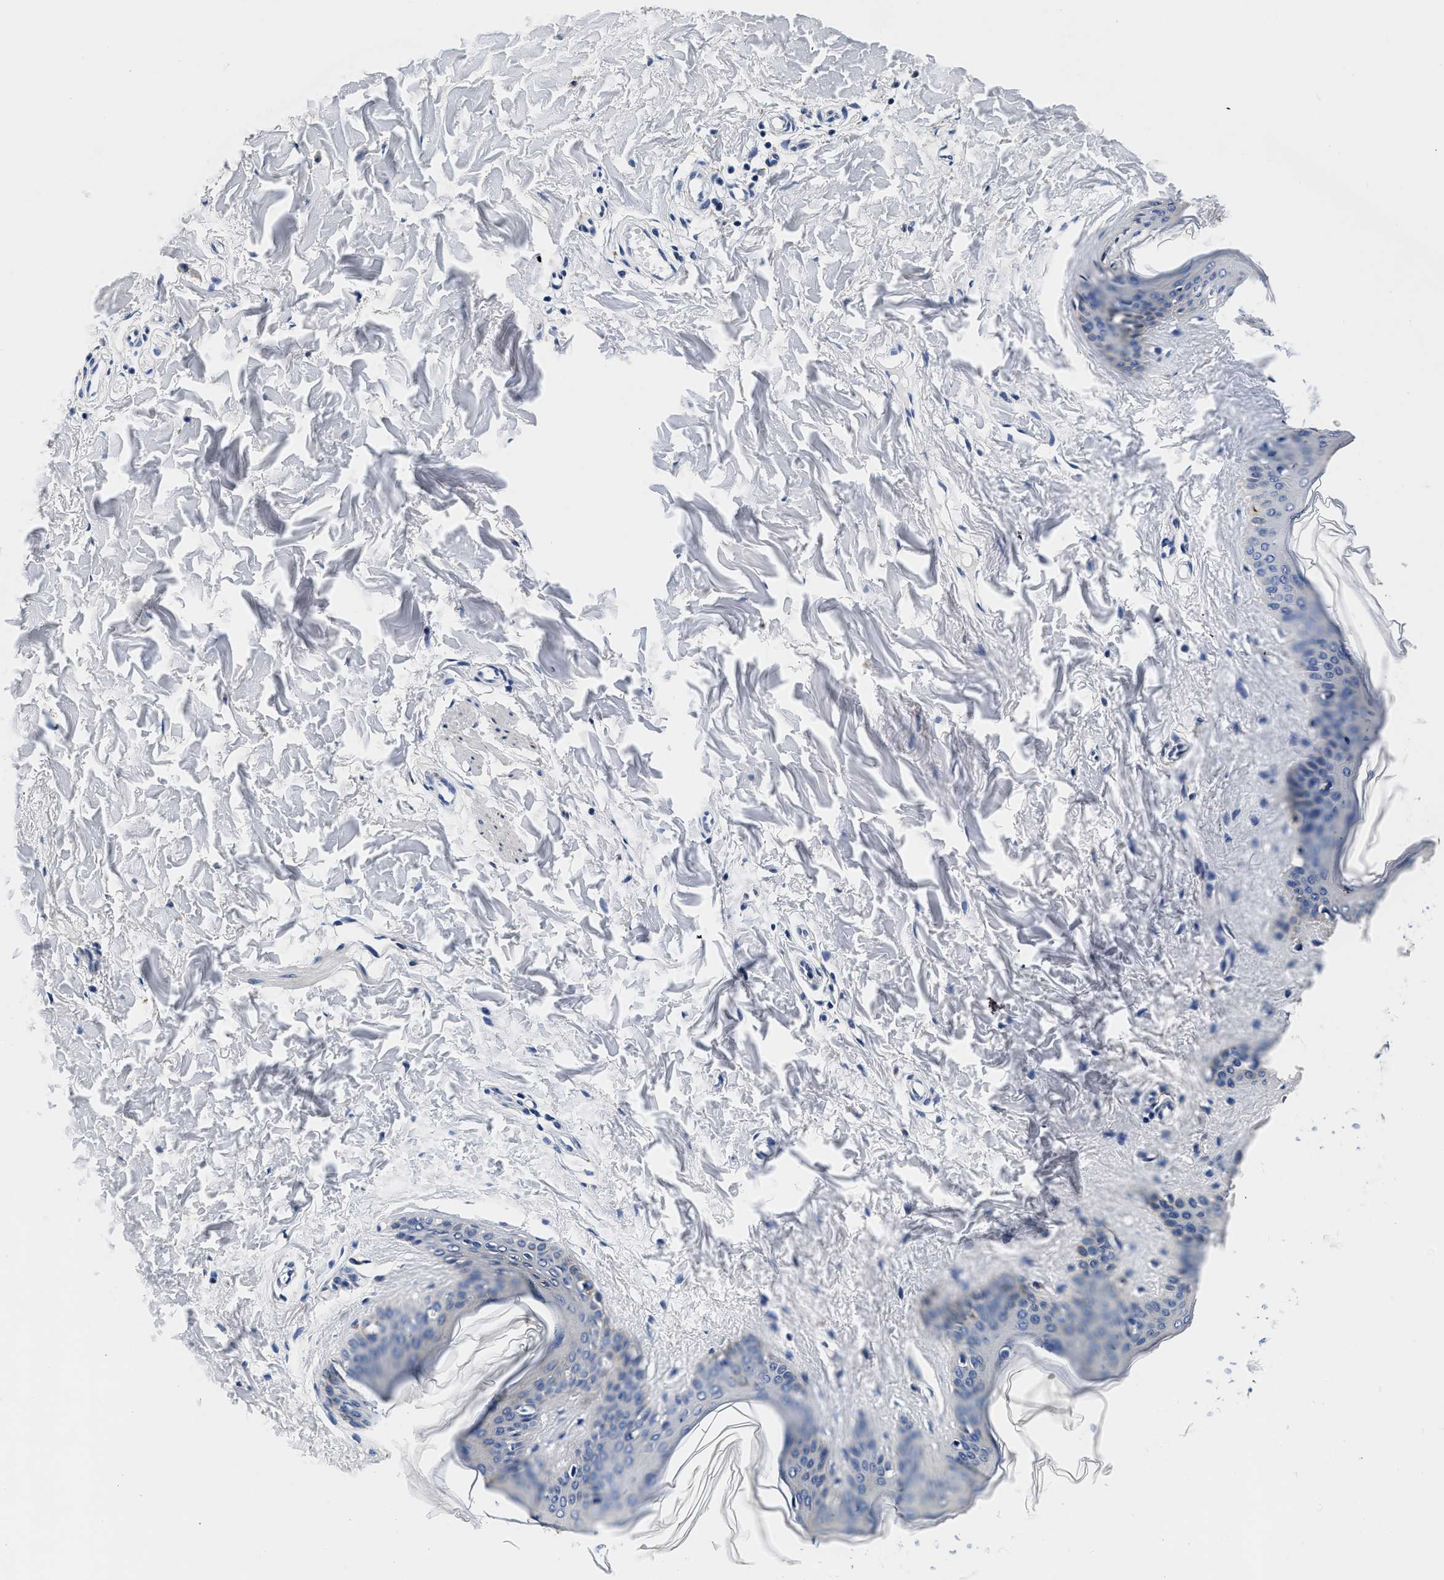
{"staining": {"intensity": "negative", "quantity": "none", "location": "none"}, "tissue": "skin", "cell_type": "Fibroblasts", "image_type": "normal", "snomed": [{"axis": "morphology", "description": "Normal tissue, NOS"}, {"axis": "topography", "description": "Skin"}], "caption": "DAB (3,3'-diaminobenzidine) immunohistochemical staining of normal skin shows no significant expression in fibroblasts.", "gene": "GRN", "patient": {"sex": "female", "age": 17}}